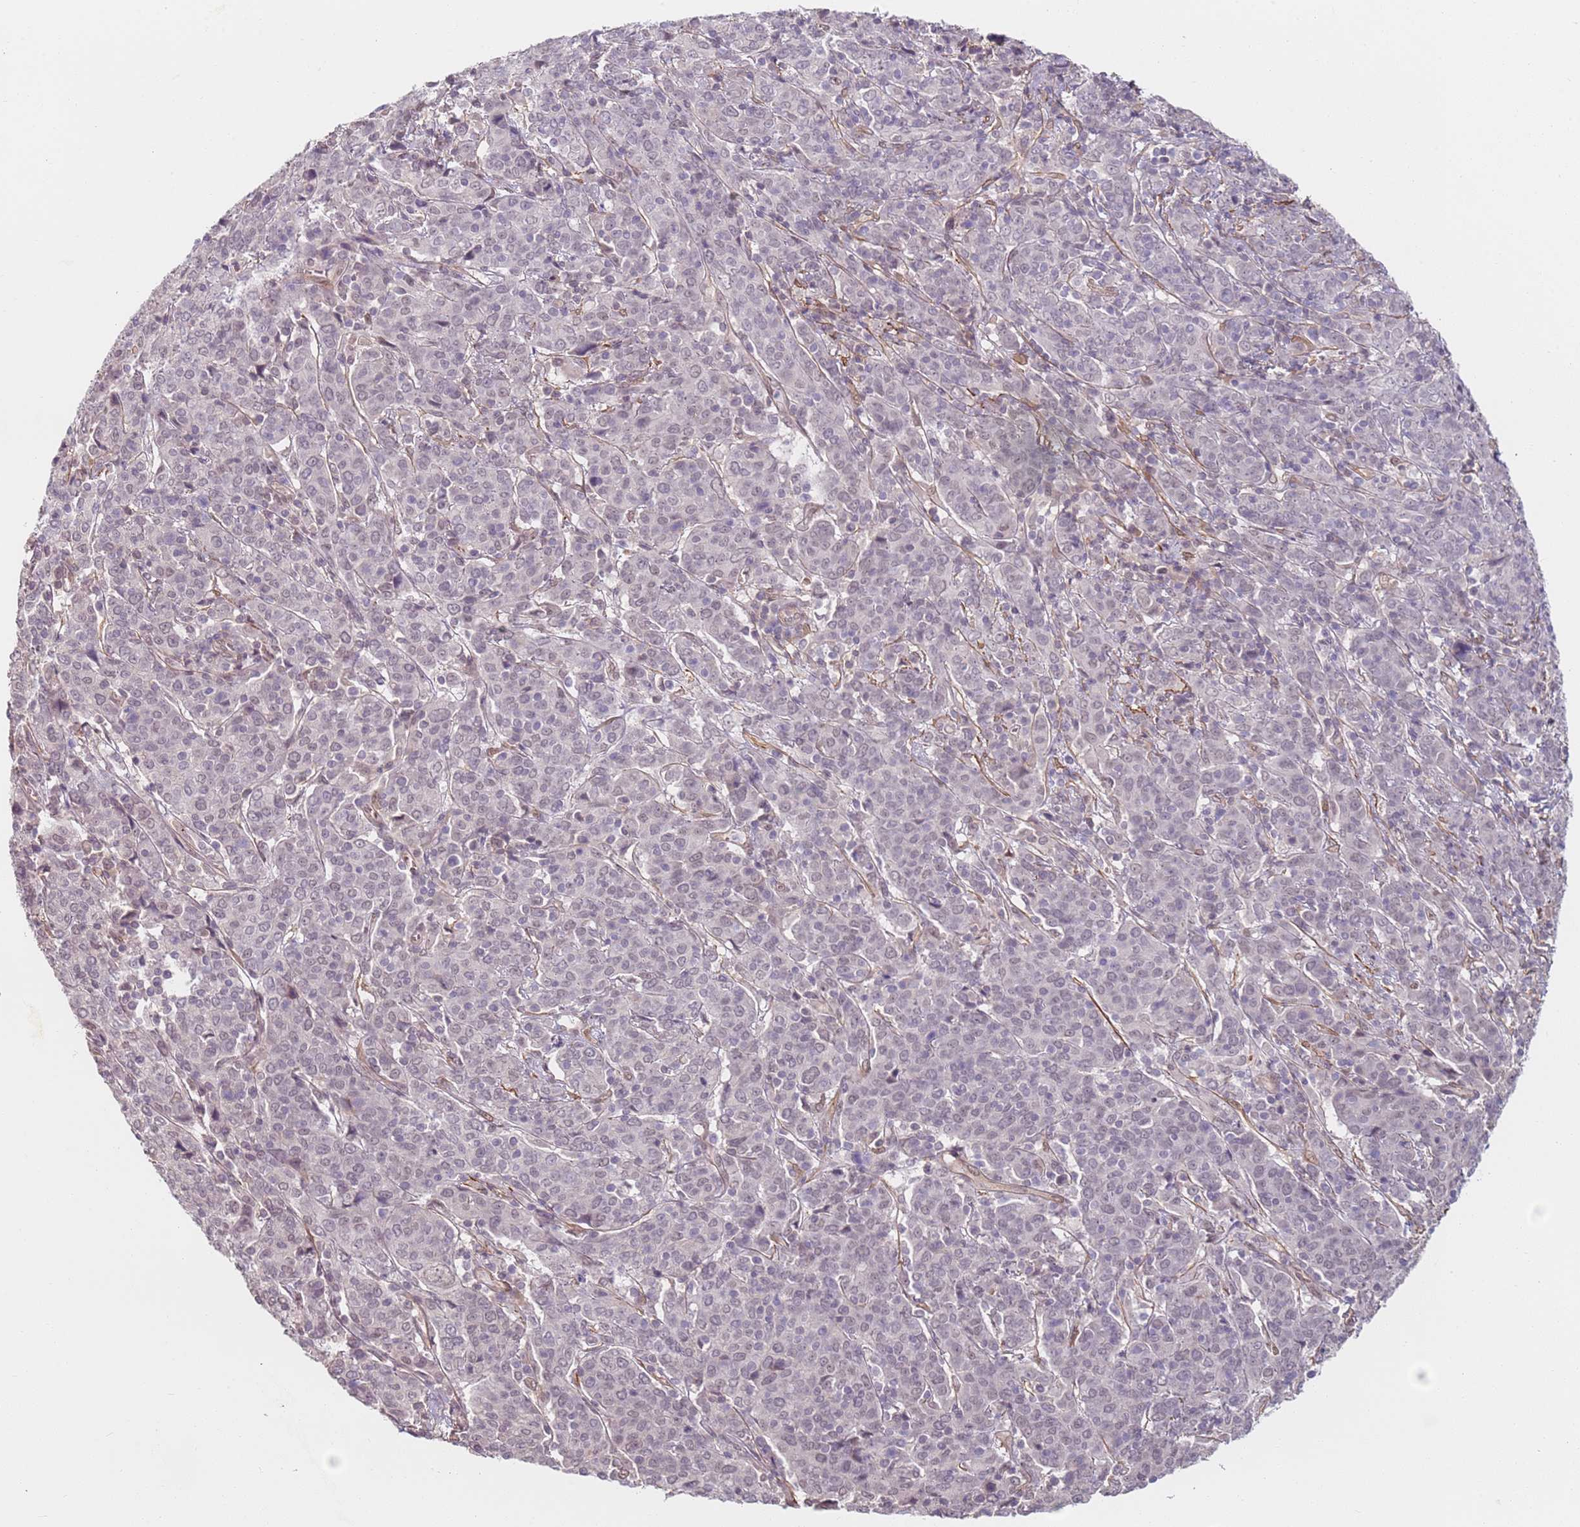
{"staining": {"intensity": "negative", "quantity": "none", "location": "none"}, "tissue": "cervical cancer", "cell_type": "Tumor cells", "image_type": "cancer", "snomed": [{"axis": "morphology", "description": "Squamous cell carcinoma, NOS"}, {"axis": "topography", "description": "Cervix"}], "caption": "Histopathology image shows no protein staining in tumor cells of cervical cancer (squamous cell carcinoma) tissue. Nuclei are stained in blue.", "gene": "WDR93", "patient": {"sex": "female", "age": 67}}